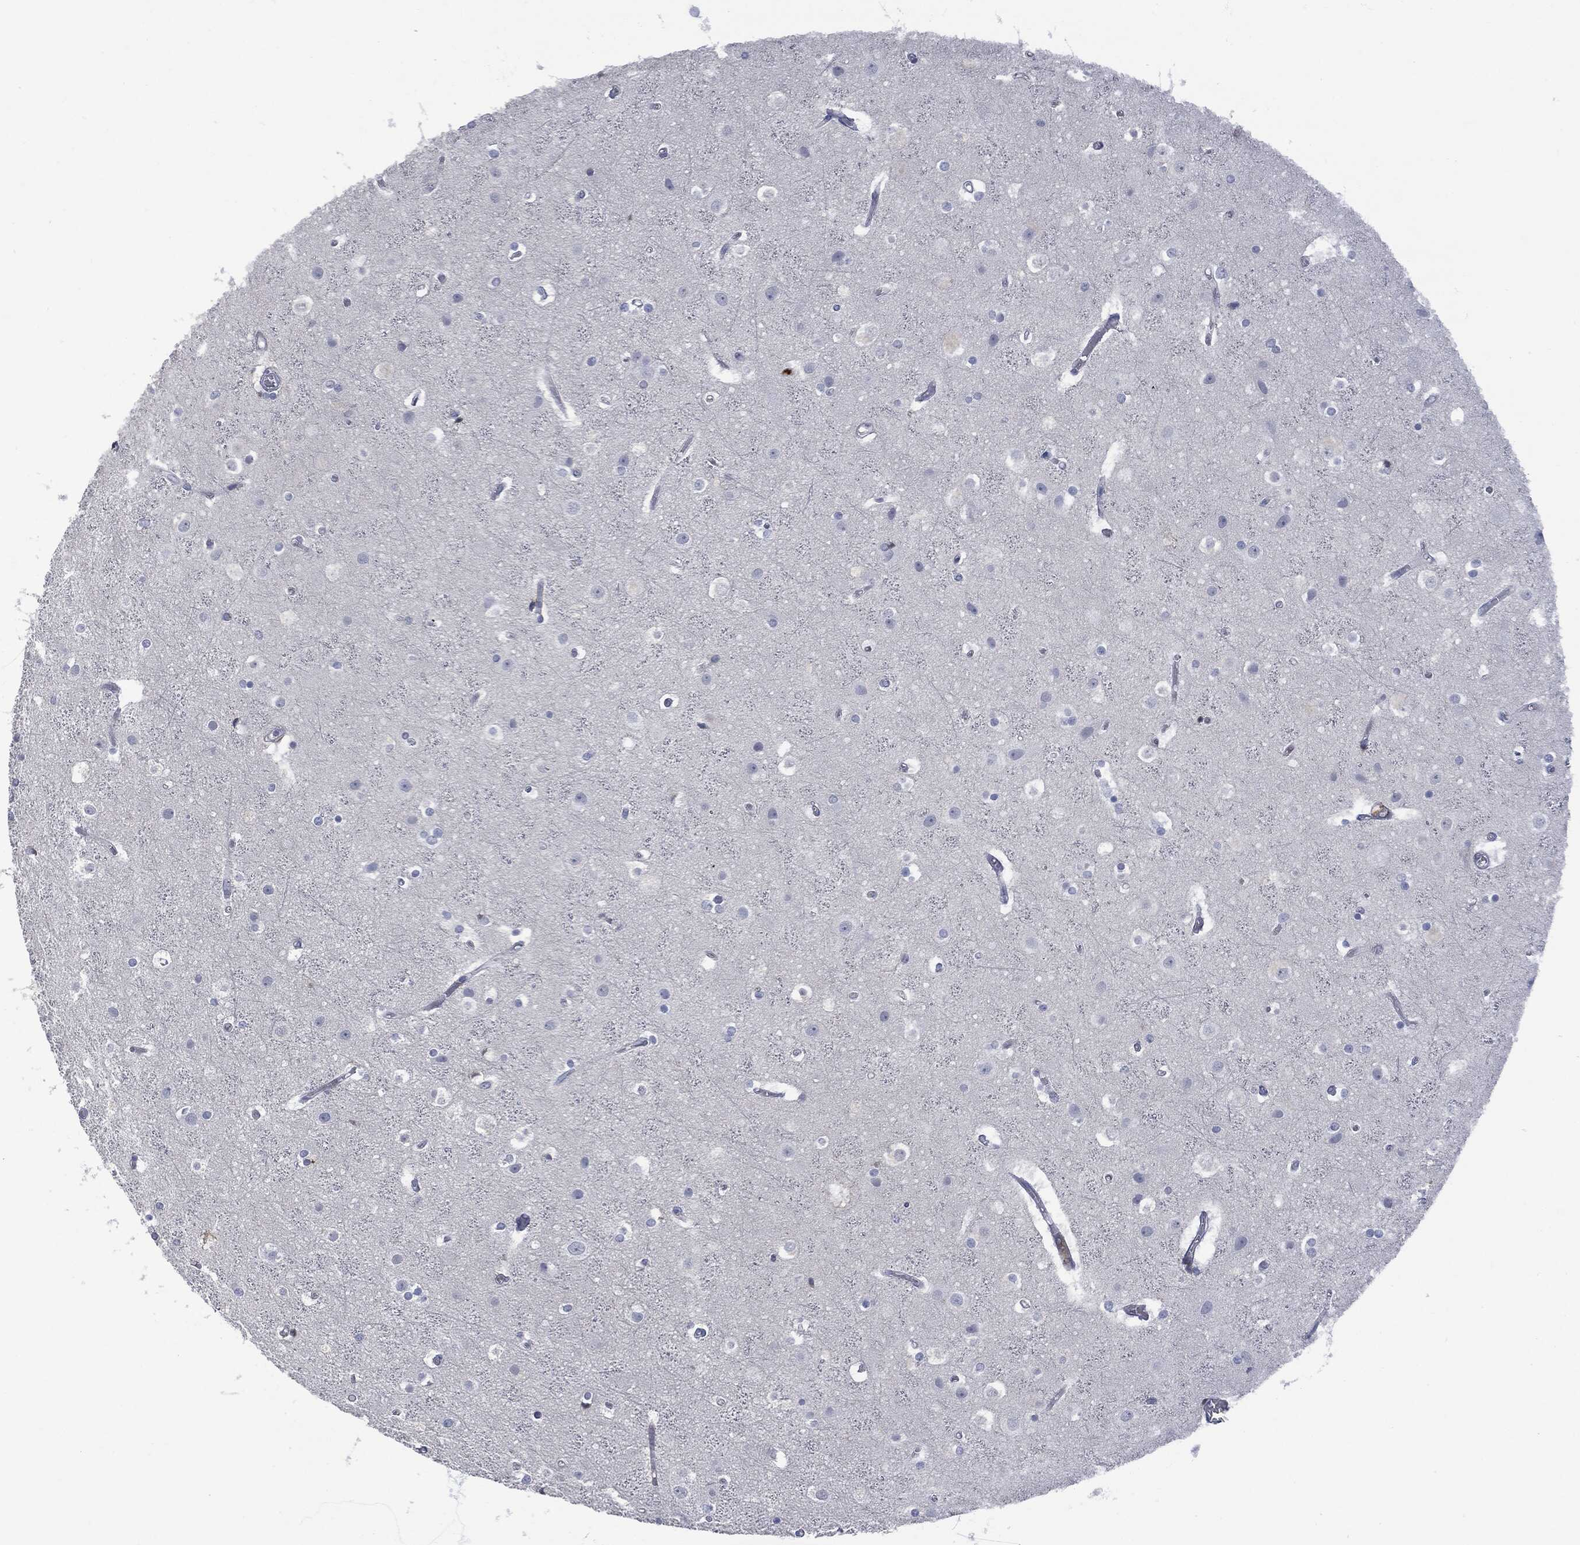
{"staining": {"intensity": "negative", "quantity": "none", "location": "none"}, "tissue": "cerebral cortex", "cell_type": "Endothelial cells", "image_type": "normal", "snomed": [{"axis": "morphology", "description": "Normal tissue, NOS"}, {"axis": "topography", "description": "Cerebral cortex"}], "caption": "The immunohistochemistry image has no significant positivity in endothelial cells of cerebral cortex.", "gene": "BTK", "patient": {"sex": "female", "age": 52}}